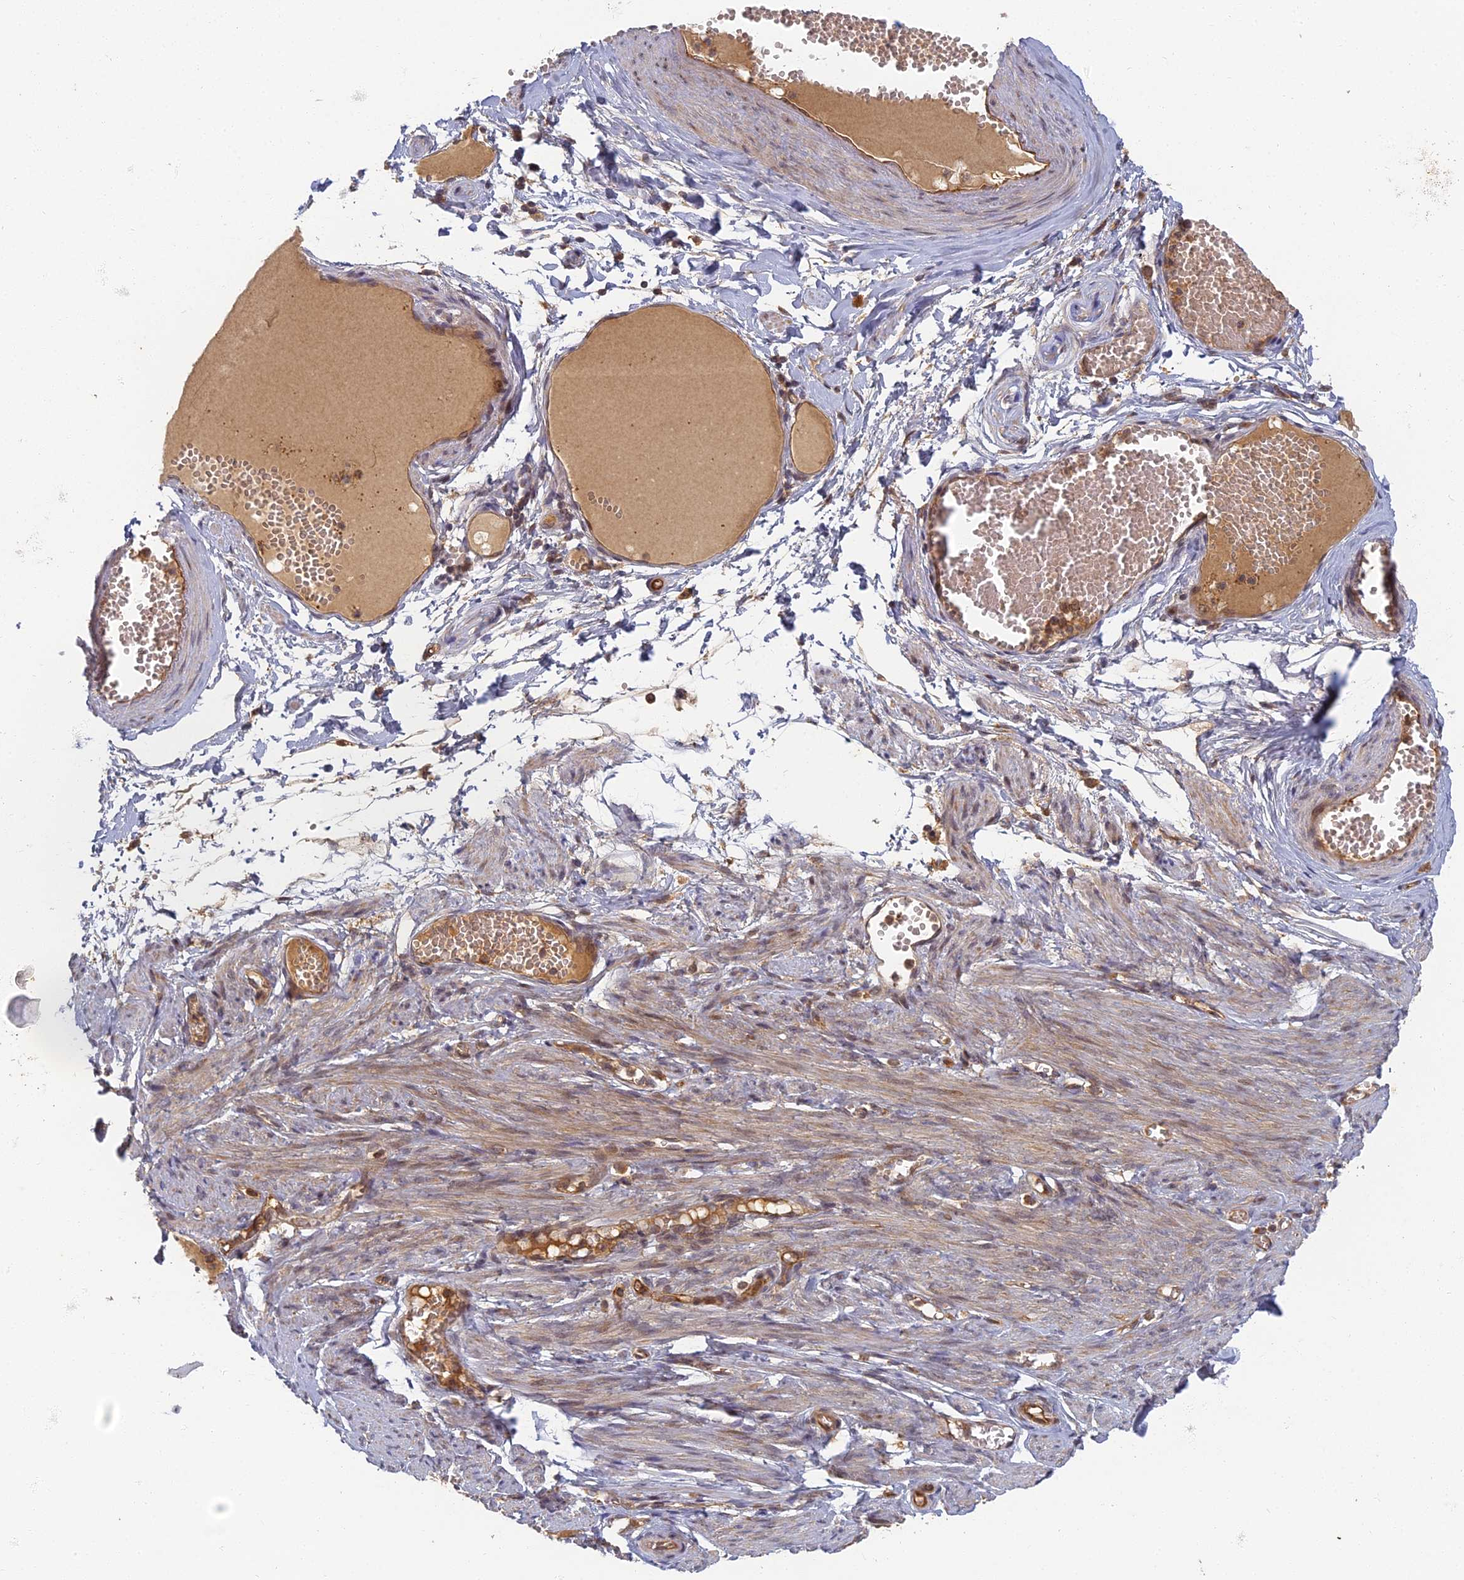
{"staining": {"intensity": "negative", "quantity": "none", "location": "none"}, "tissue": "adipose tissue", "cell_type": "Adipocytes", "image_type": "normal", "snomed": [{"axis": "morphology", "description": "Normal tissue, NOS"}, {"axis": "topography", "description": "Smooth muscle"}, {"axis": "topography", "description": "Peripheral nerve tissue"}], "caption": "Immunohistochemistry image of benign adipose tissue stained for a protein (brown), which shows no expression in adipocytes. (Stains: DAB (3,3'-diaminobenzidine) immunohistochemistry with hematoxylin counter stain, Microscopy: brightfield microscopy at high magnification).", "gene": "INO80D", "patient": {"sex": "female", "age": 39}}